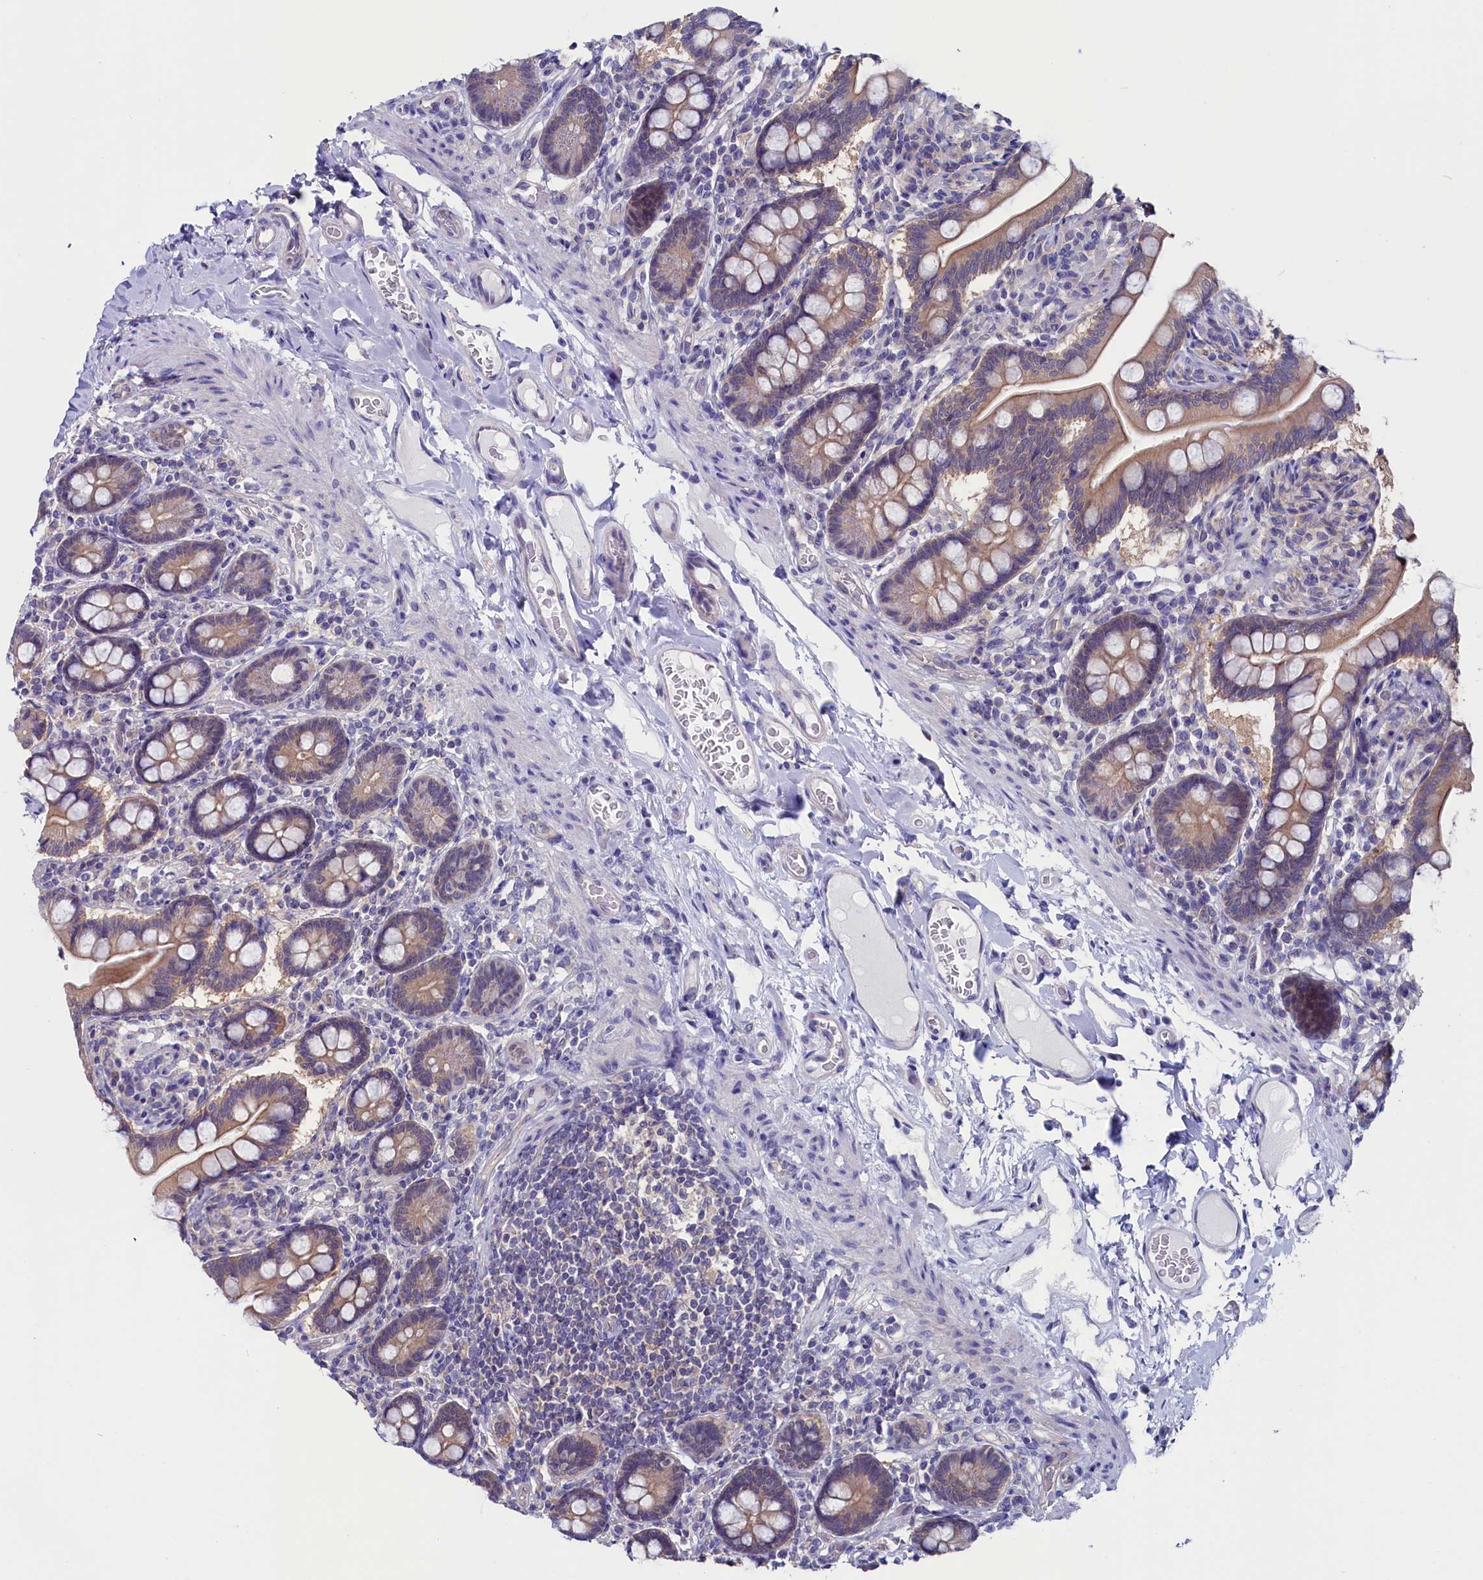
{"staining": {"intensity": "moderate", "quantity": ">75%", "location": "cytoplasmic/membranous"}, "tissue": "small intestine", "cell_type": "Glandular cells", "image_type": "normal", "snomed": [{"axis": "morphology", "description": "Normal tissue, NOS"}, {"axis": "topography", "description": "Small intestine"}], "caption": "Small intestine stained with DAB IHC exhibits medium levels of moderate cytoplasmic/membranous positivity in about >75% of glandular cells.", "gene": "CIAPIN1", "patient": {"sex": "female", "age": 64}}